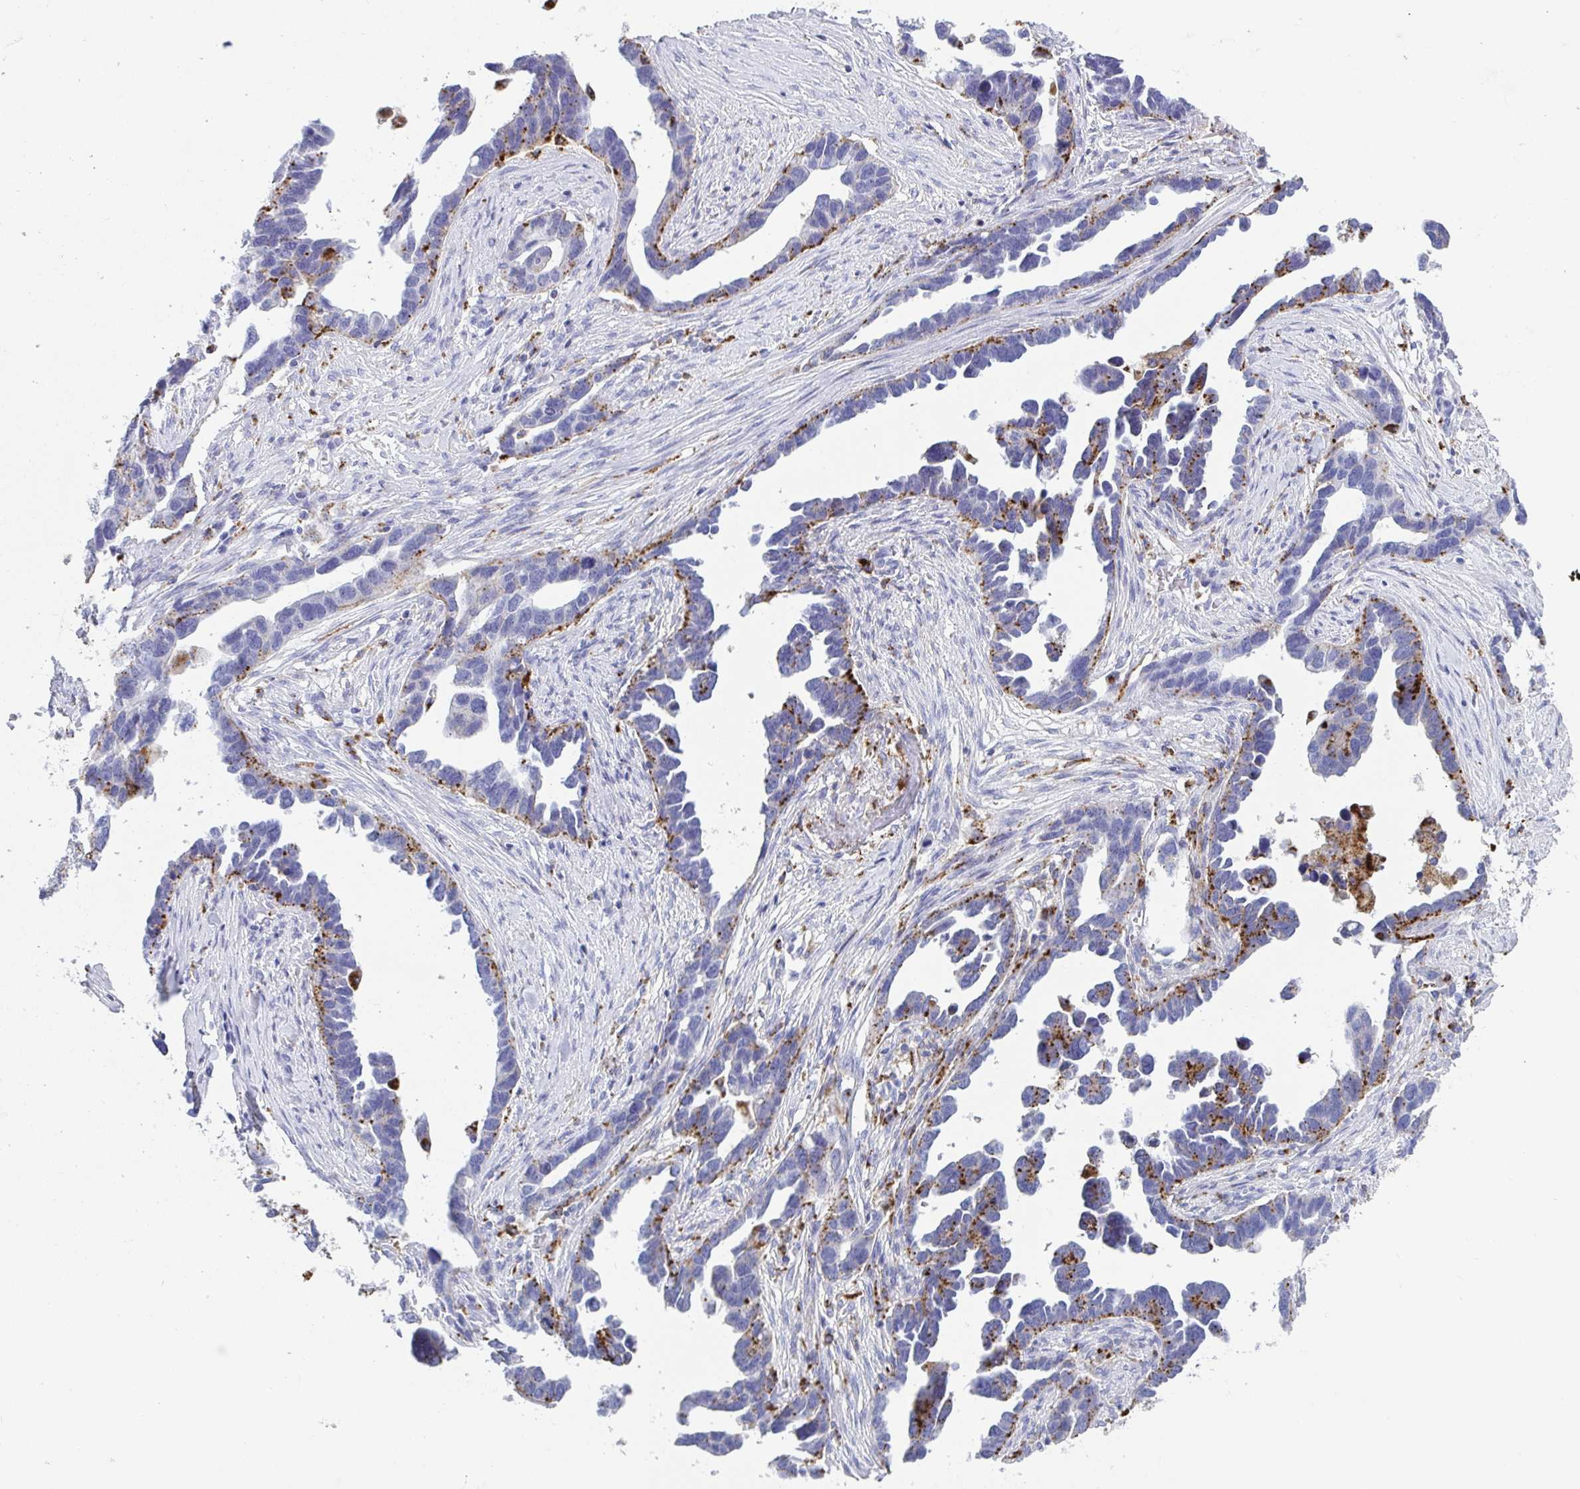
{"staining": {"intensity": "moderate", "quantity": "<25%", "location": "cytoplasmic/membranous"}, "tissue": "ovarian cancer", "cell_type": "Tumor cells", "image_type": "cancer", "snomed": [{"axis": "morphology", "description": "Cystadenocarcinoma, serous, NOS"}, {"axis": "topography", "description": "Ovary"}], "caption": "Ovarian cancer stained with DAB immunohistochemistry shows low levels of moderate cytoplasmic/membranous staining in approximately <25% of tumor cells.", "gene": "CPVL", "patient": {"sex": "female", "age": 54}}